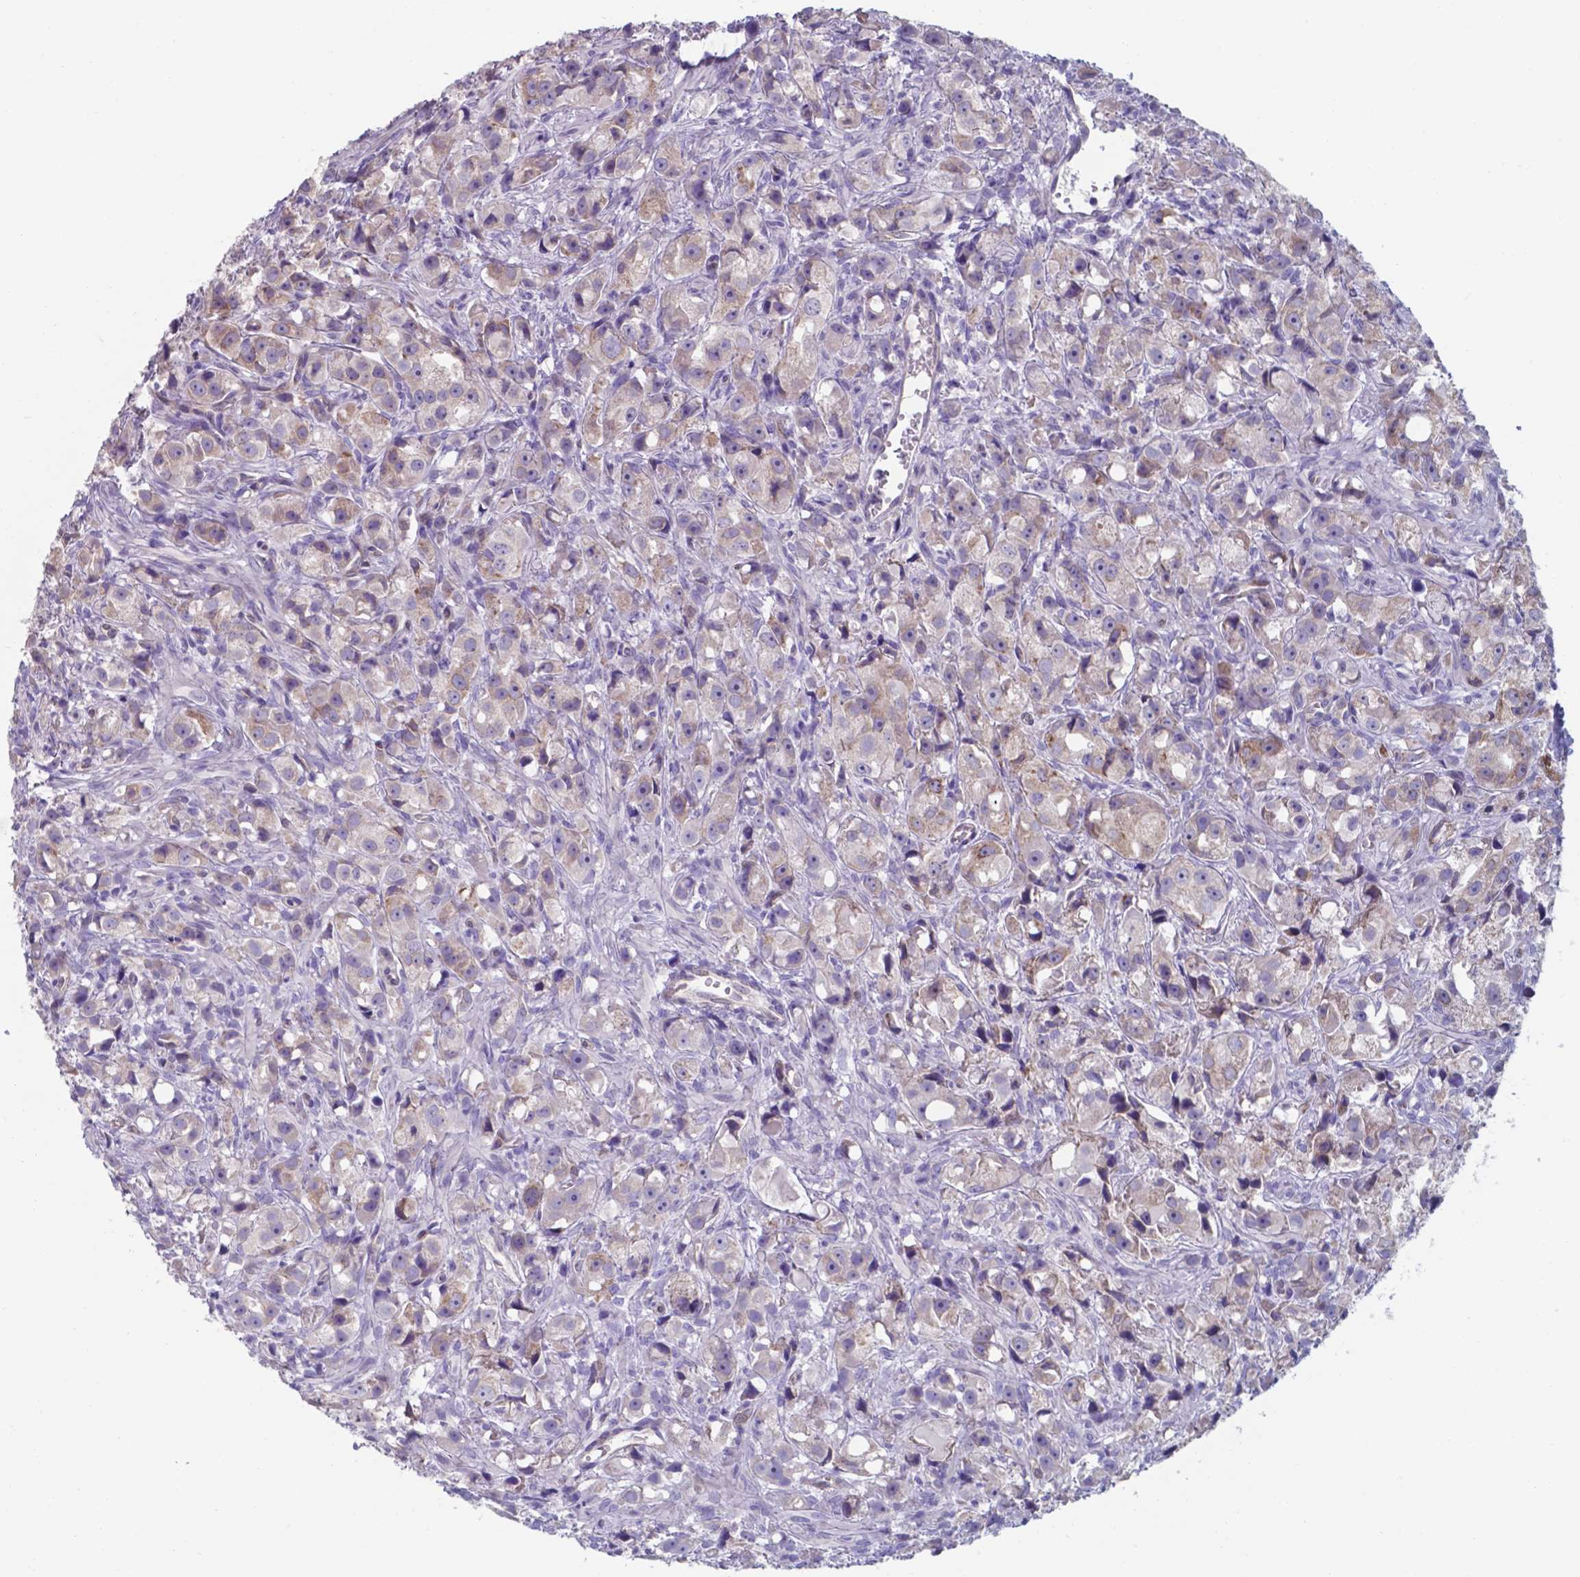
{"staining": {"intensity": "weak", "quantity": "25%-75%", "location": "cytoplasmic/membranous"}, "tissue": "prostate cancer", "cell_type": "Tumor cells", "image_type": "cancer", "snomed": [{"axis": "morphology", "description": "Adenocarcinoma, High grade"}, {"axis": "topography", "description": "Prostate"}], "caption": "Immunohistochemical staining of human prostate cancer displays low levels of weak cytoplasmic/membranous protein staining in about 25%-75% of tumor cells. Immunohistochemistry stains the protein of interest in brown and the nuclei are stained blue.", "gene": "UBE2J1", "patient": {"sex": "male", "age": 75}}